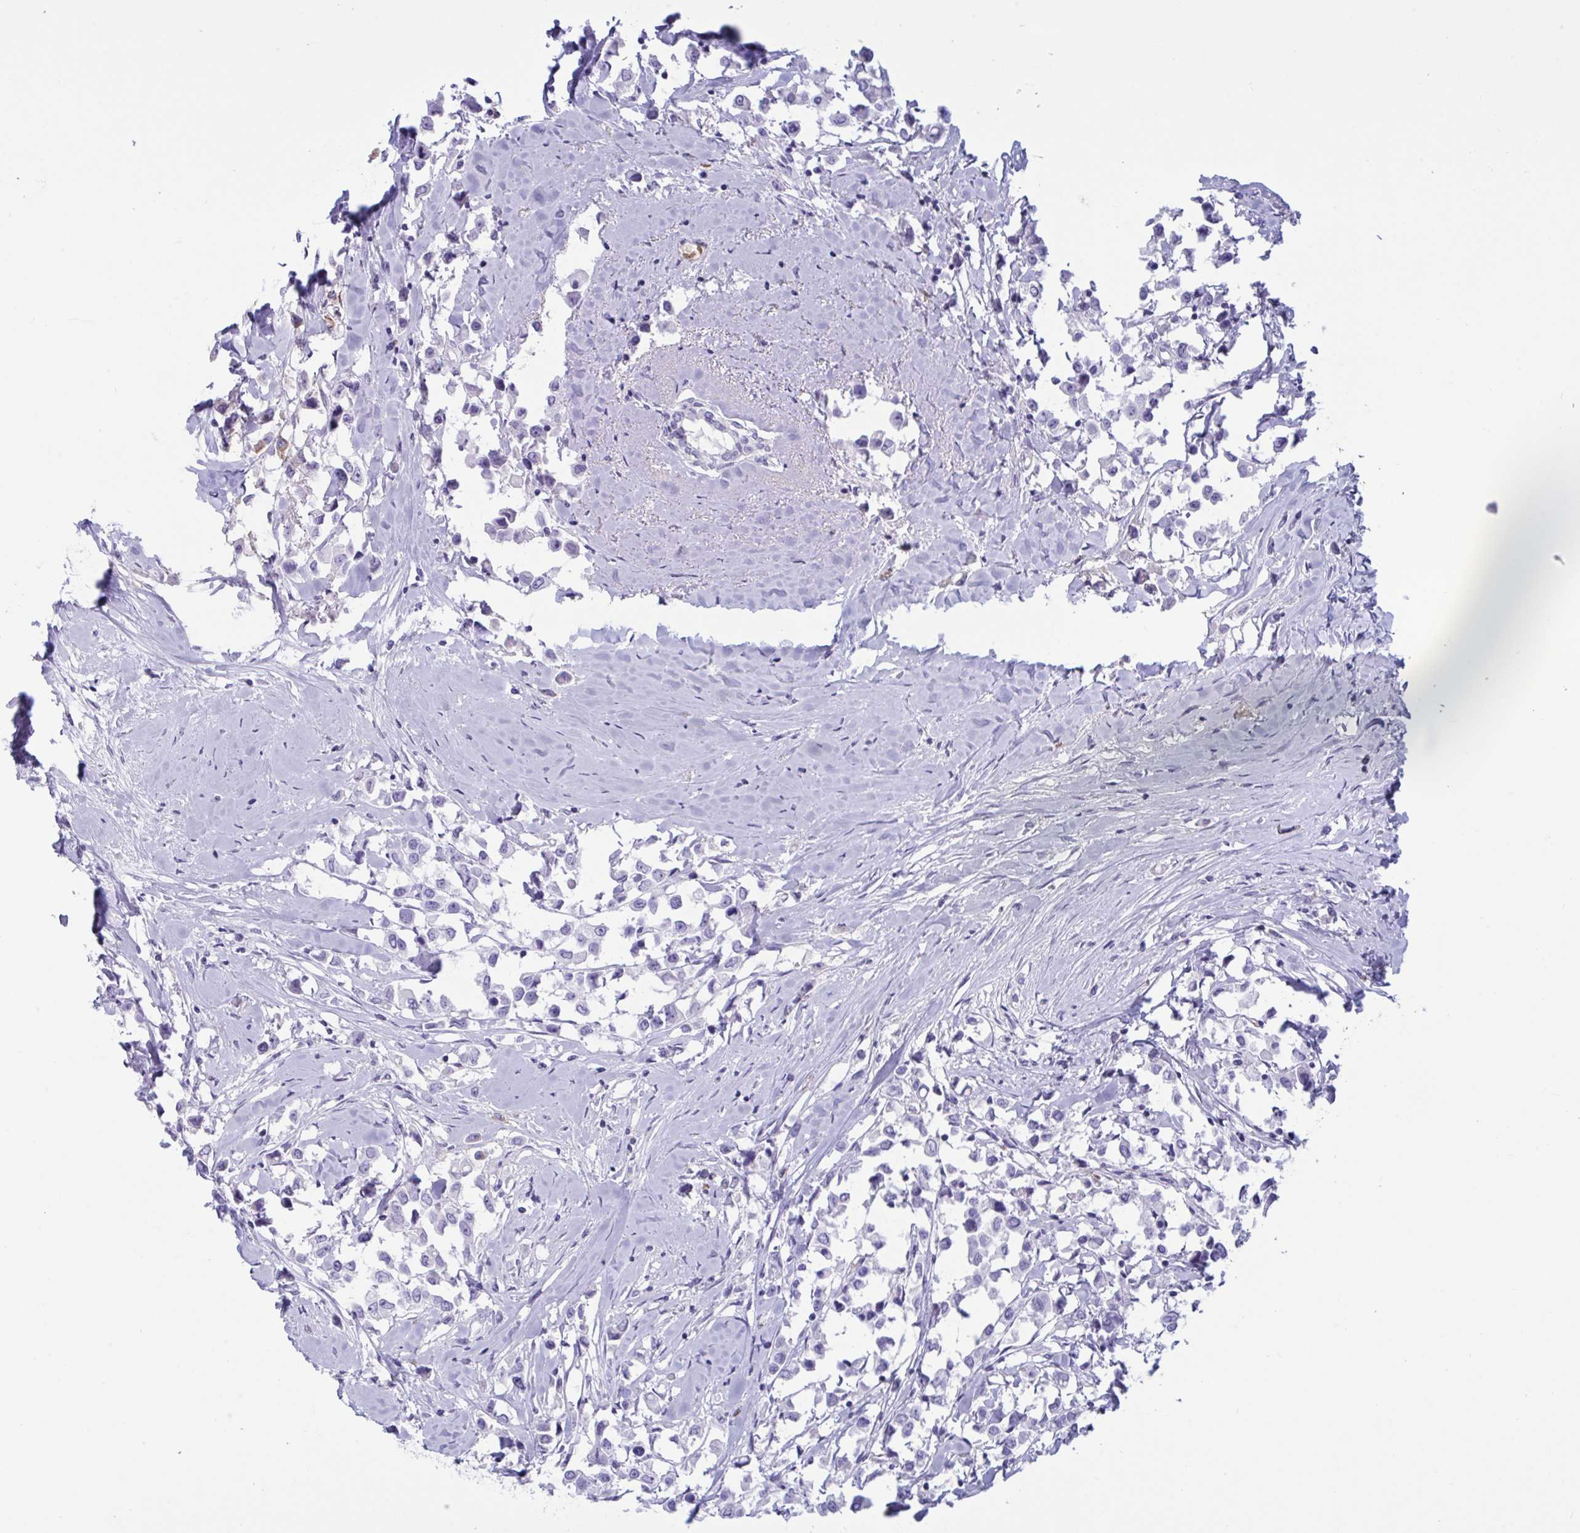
{"staining": {"intensity": "negative", "quantity": "none", "location": "none"}, "tissue": "breast cancer", "cell_type": "Tumor cells", "image_type": "cancer", "snomed": [{"axis": "morphology", "description": "Duct carcinoma"}, {"axis": "topography", "description": "Breast"}], "caption": "High magnification brightfield microscopy of breast cancer stained with DAB (3,3'-diaminobenzidine) (brown) and counterstained with hematoxylin (blue): tumor cells show no significant positivity.", "gene": "SLC2A1", "patient": {"sex": "female", "age": 61}}